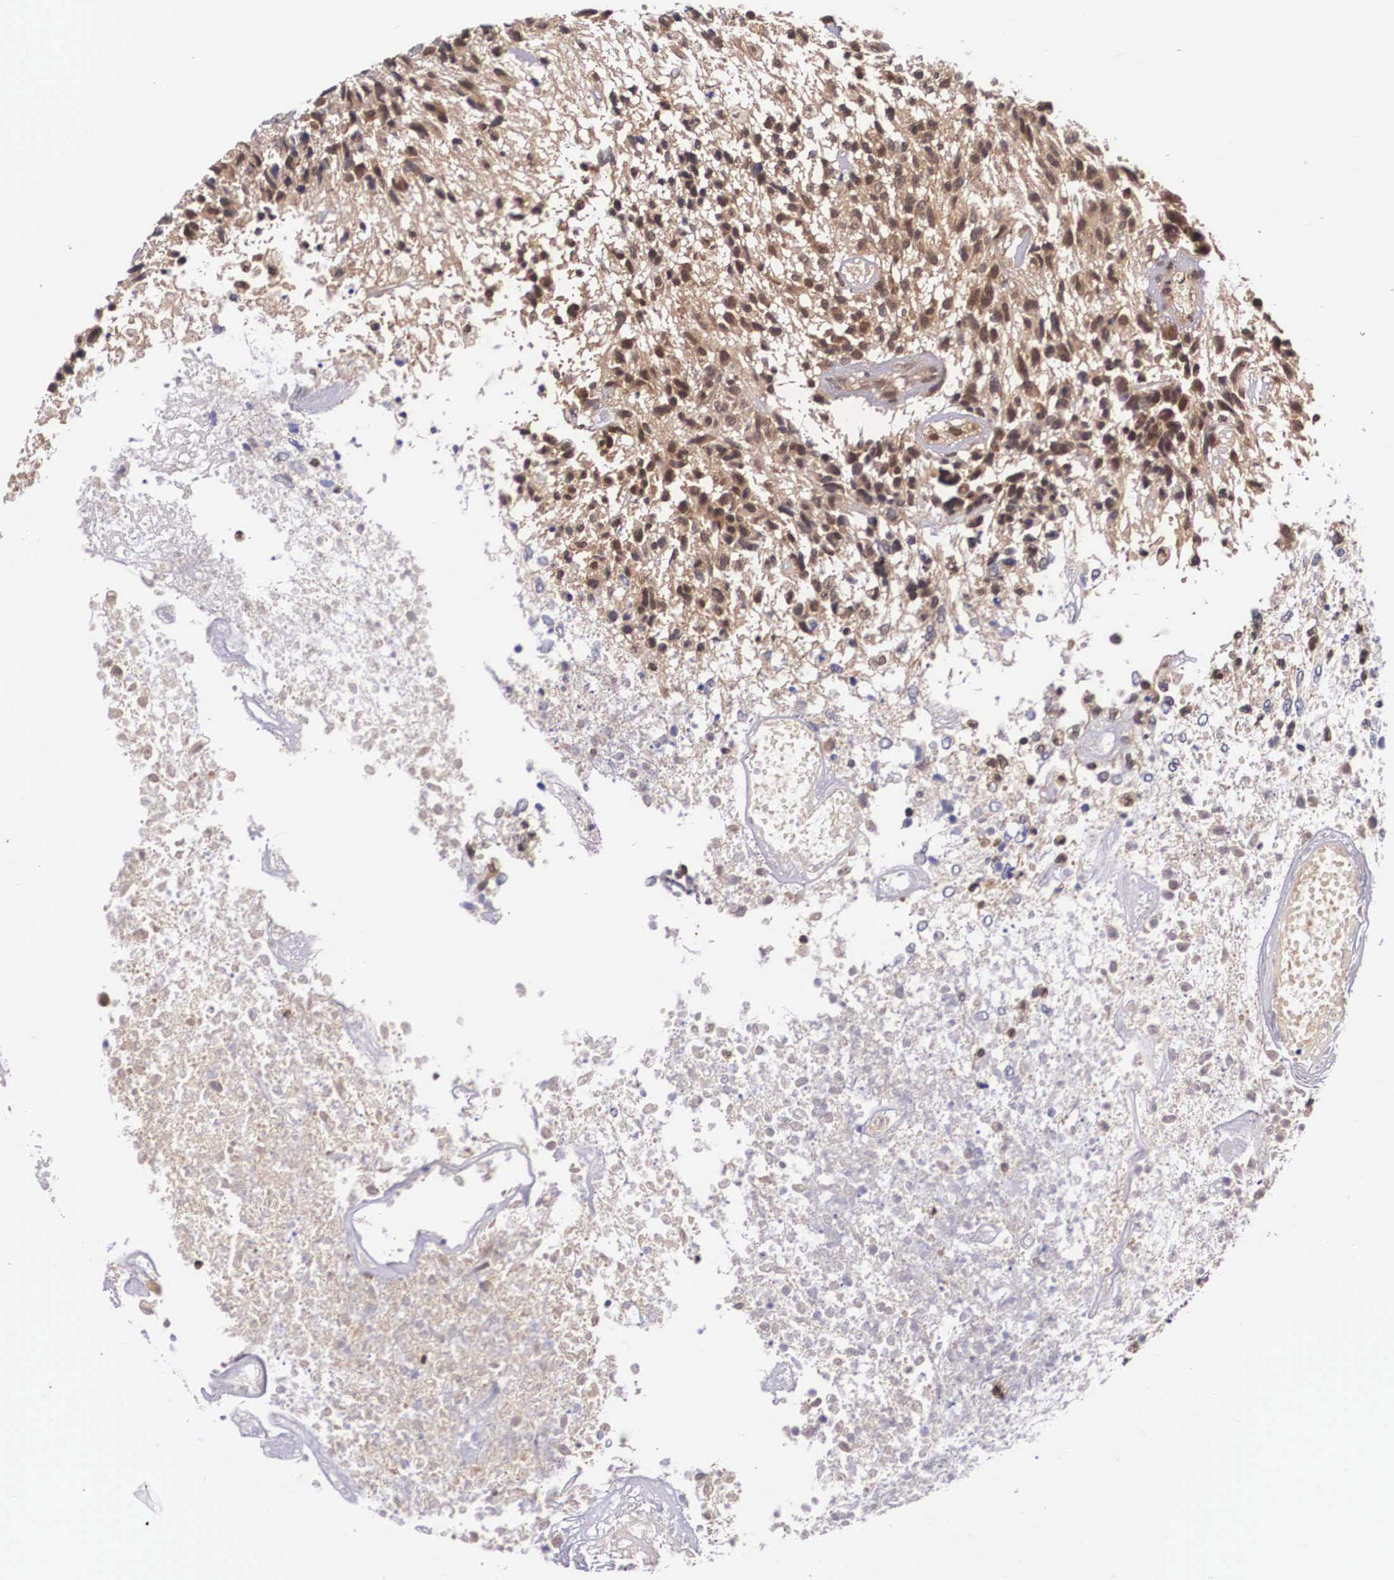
{"staining": {"intensity": "strong", "quantity": "25%-75%", "location": "cytoplasmic/membranous"}, "tissue": "glioma", "cell_type": "Tumor cells", "image_type": "cancer", "snomed": [{"axis": "morphology", "description": "Glioma, malignant, High grade"}, {"axis": "topography", "description": "Brain"}], "caption": "Malignant glioma (high-grade) stained with immunohistochemistry (IHC) reveals strong cytoplasmic/membranous expression in approximately 25%-75% of tumor cells. (DAB (3,3'-diaminobenzidine) = brown stain, brightfield microscopy at high magnification).", "gene": "IGBP1", "patient": {"sex": "male", "age": 77}}